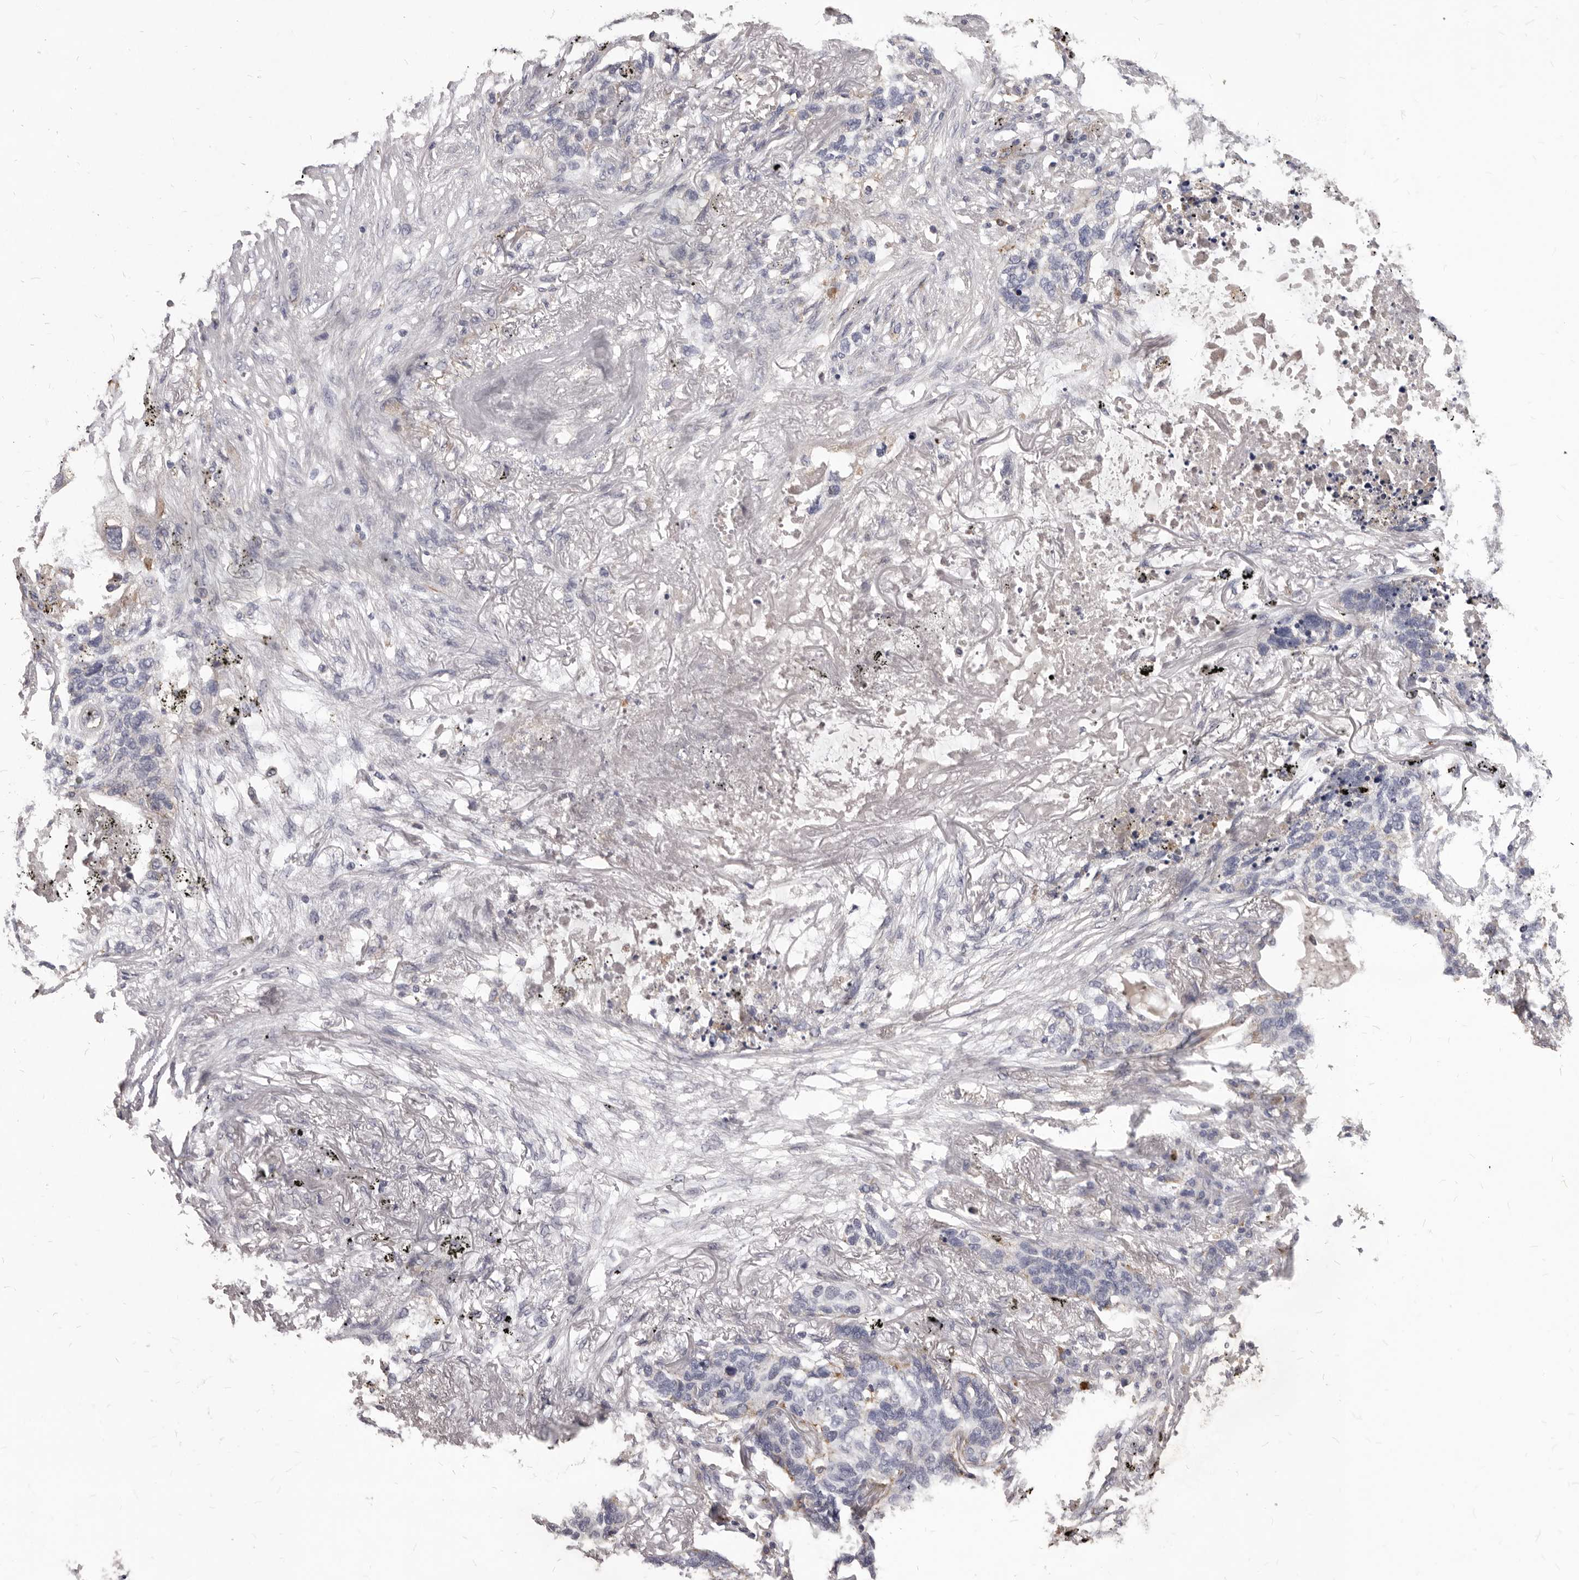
{"staining": {"intensity": "negative", "quantity": "none", "location": "none"}, "tissue": "lung cancer", "cell_type": "Tumor cells", "image_type": "cancer", "snomed": [{"axis": "morphology", "description": "Squamous cell carcinoma, NOS"}, {"axis": "topography", "description": "Lung"}], "caption": "Photomicrograph shows no protein staining in tumor cells of squamous cell carcinoma (lung) tissue.", "gene": "PI4K2A", "patient": {"sex": "female", "age": 63}}